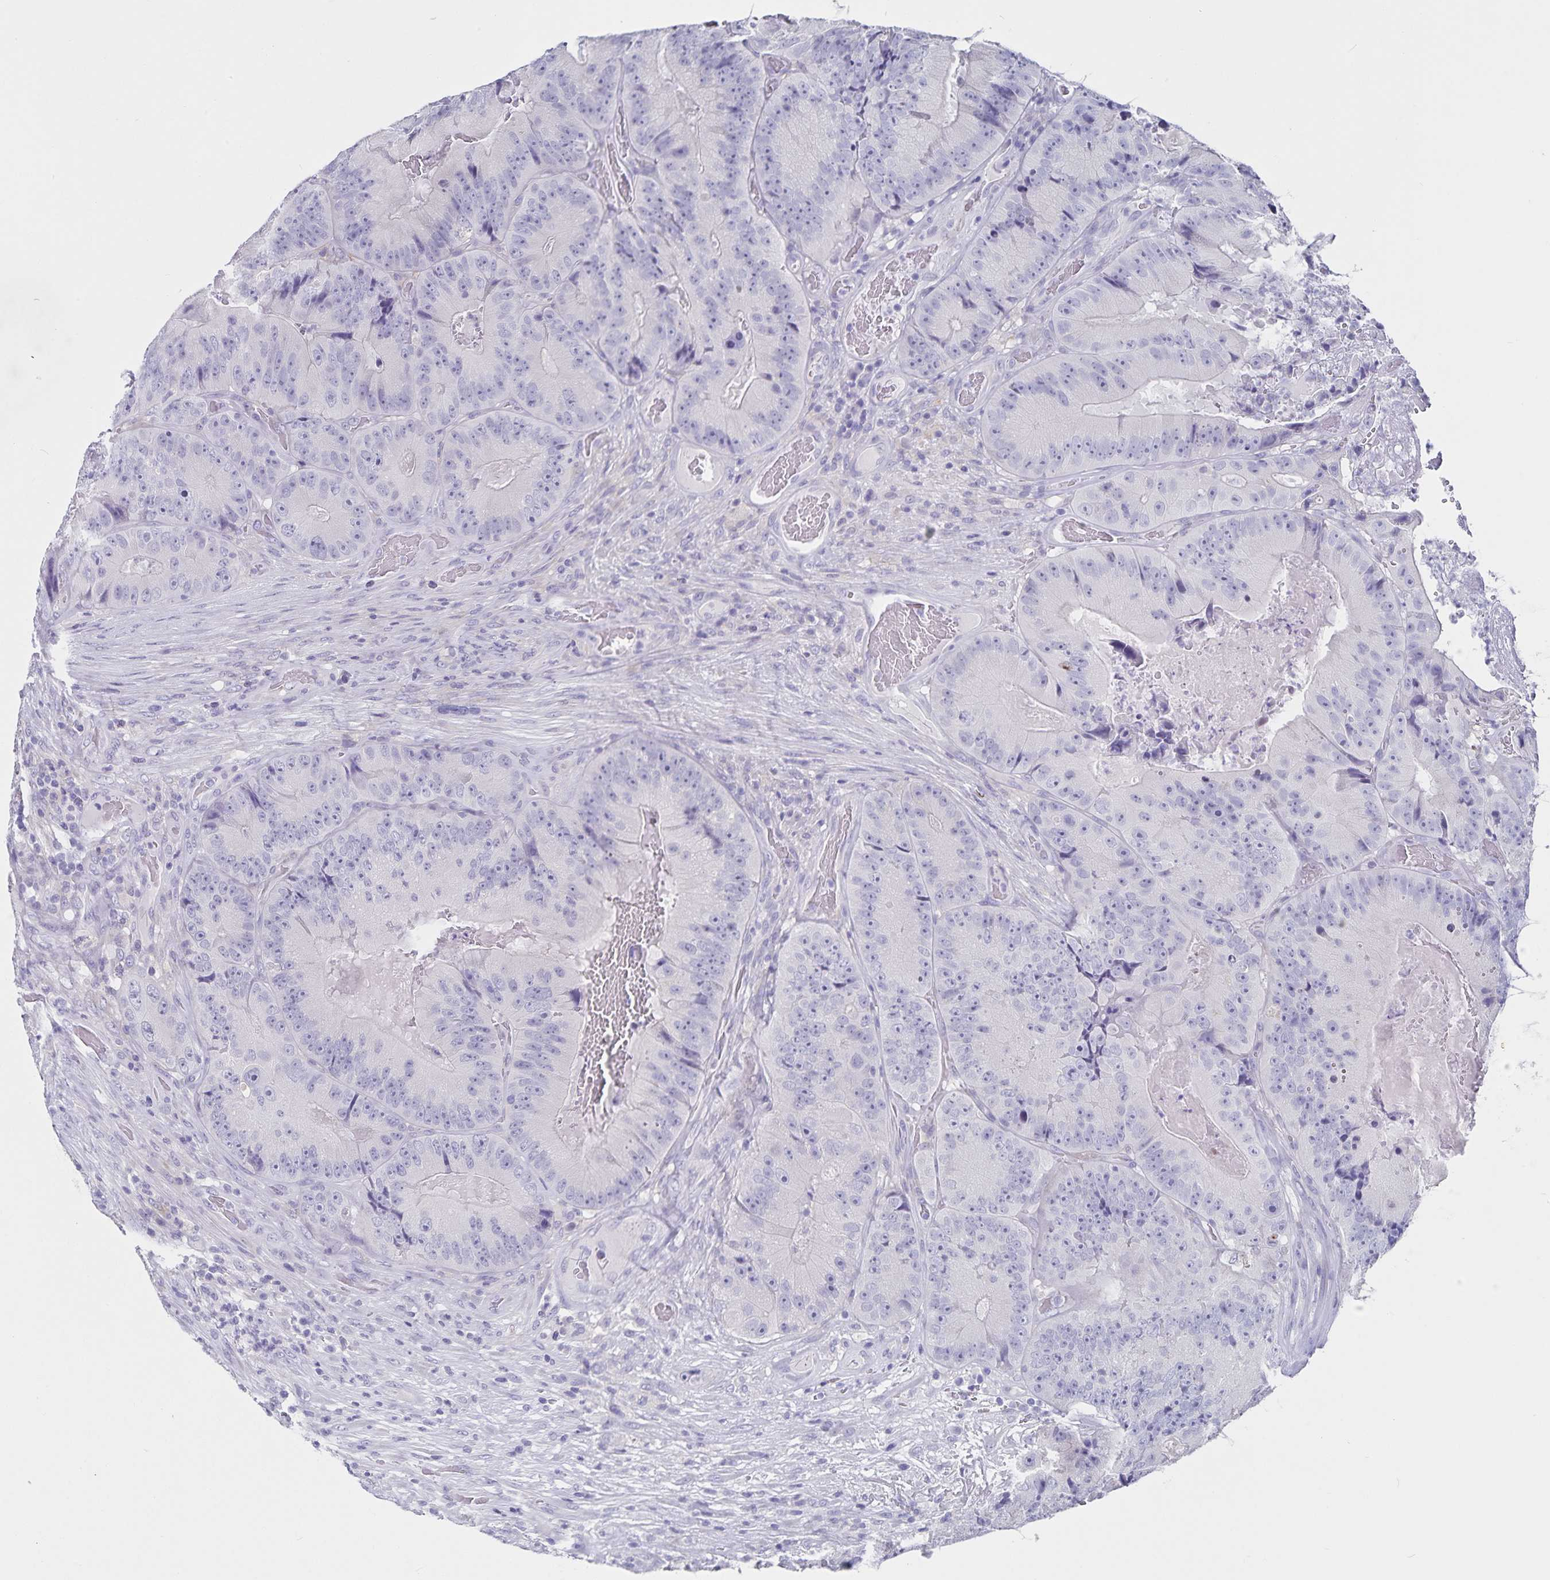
{"staining": {"intensity": "negative", "quantity": "none", "location": "none"}, "tissue": "colorectal cancer", "cell_type": "Tumor cells", "image_type": "cancer", "snomed": [{"axis": "morphology", "description": "Adenocarcinoma, NOS"}, {"axis": "topography", "description": "Colon"}], "caption": "Protein analysis of adenocarcinoma (colorectal) exhibits no significant expression in tumor cells.", "gene": "PLAC1", "patient": {"sex": "female", "age": 86}}